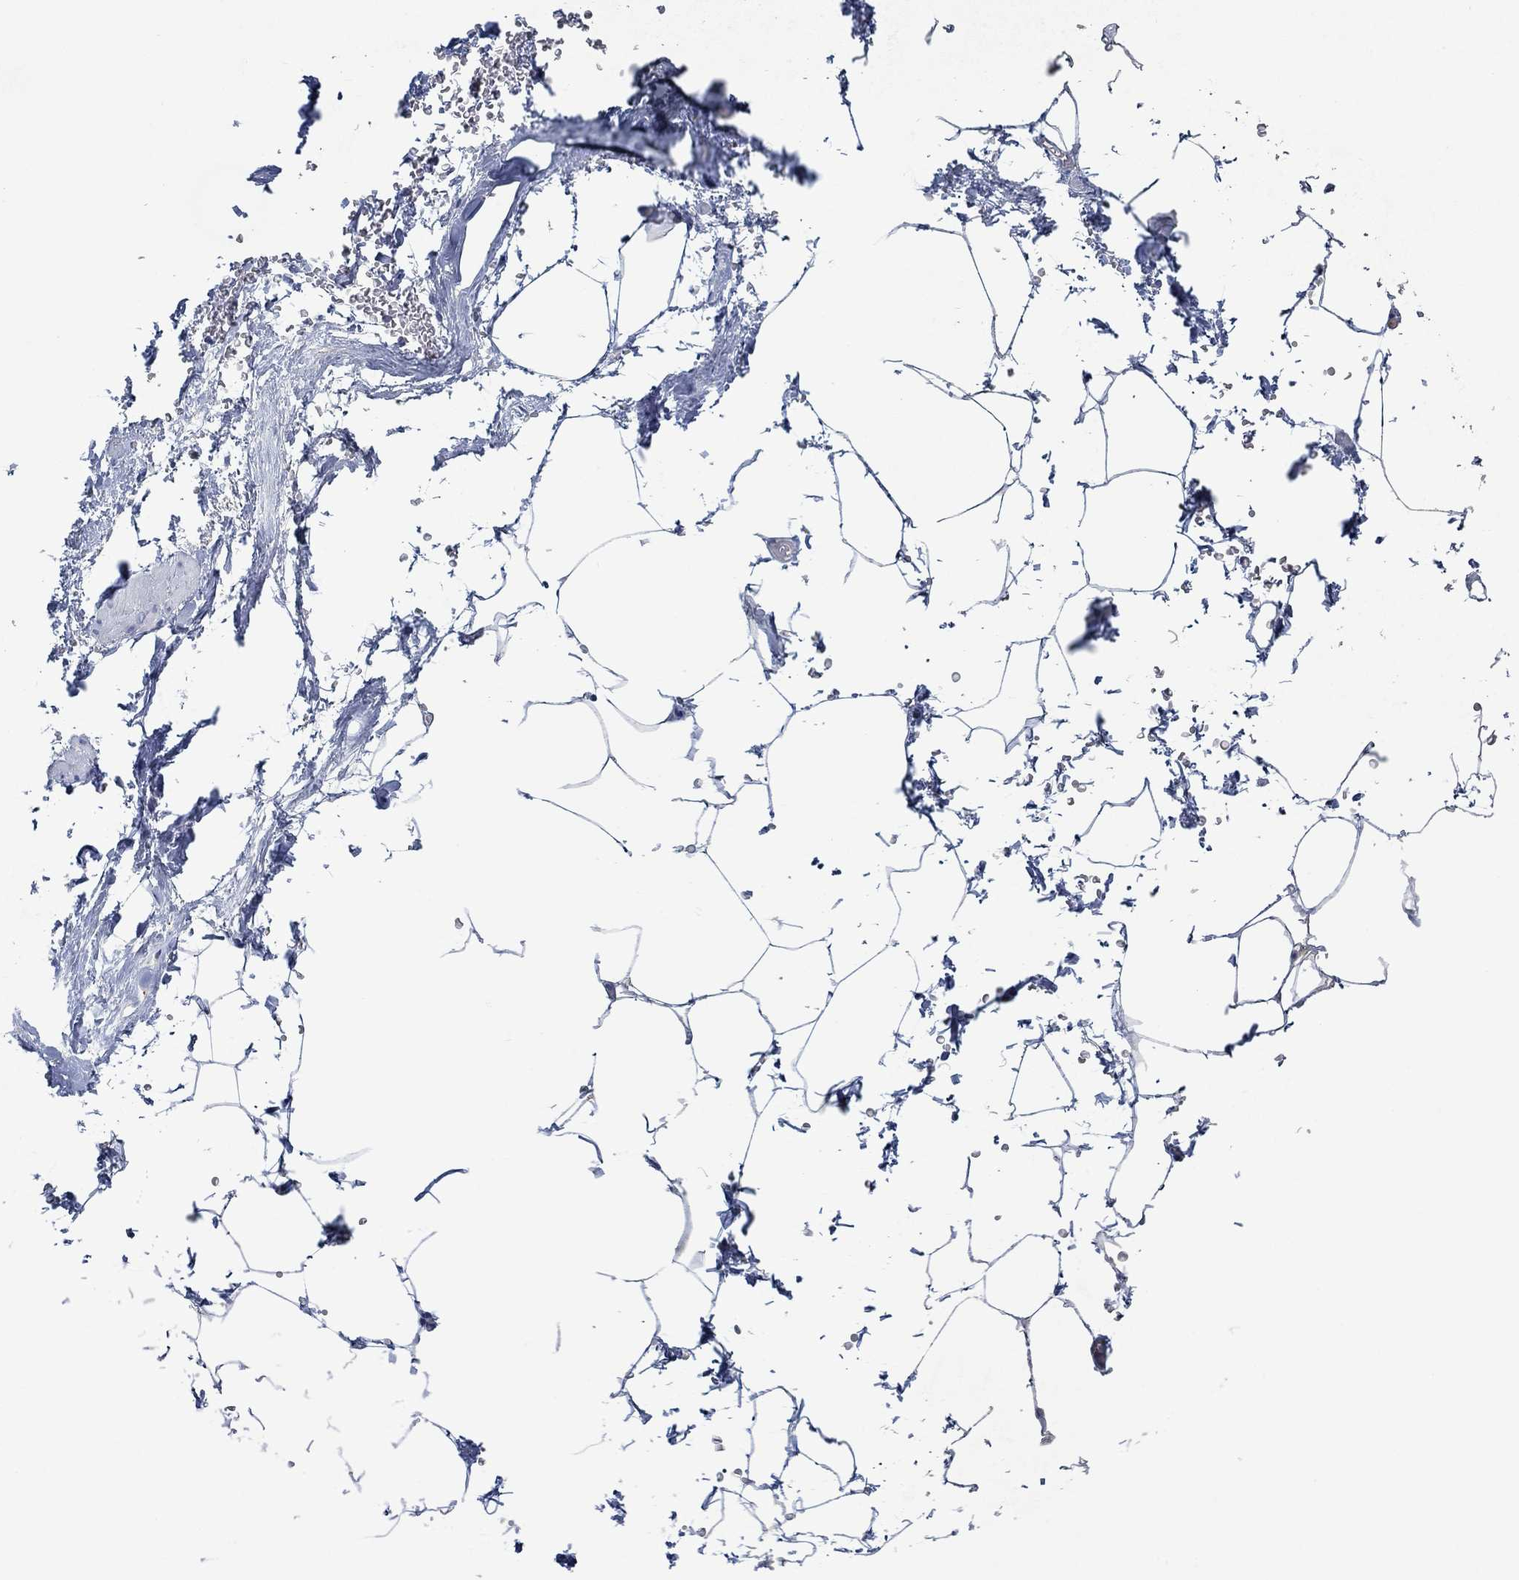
{"staining": {"intensity": "negative", "quantity": "none", "location": "none"}, "tissue": "adipose tissue", "cell_type": "Adipocytes", "image_type": "normal", "snomed": [{"axis": "morphology", "description": "Normal tissue, NOS"}, {"axis": "topography", "description": "Soft tissue"}, {"axis": "topography", "description": "Adipose tissue"}, {"axis": "topography", "description": "Vascular tissue"}, {"axis": "topography", "description": "Peripheral nerve tissue"}], "caption": "Adipose tissue stained for a protein using immunohistochemistry (IHC) shows no staining adipocytes.", "gene": "MTHFR", "patient": {"sex": "male", "age": 68}}